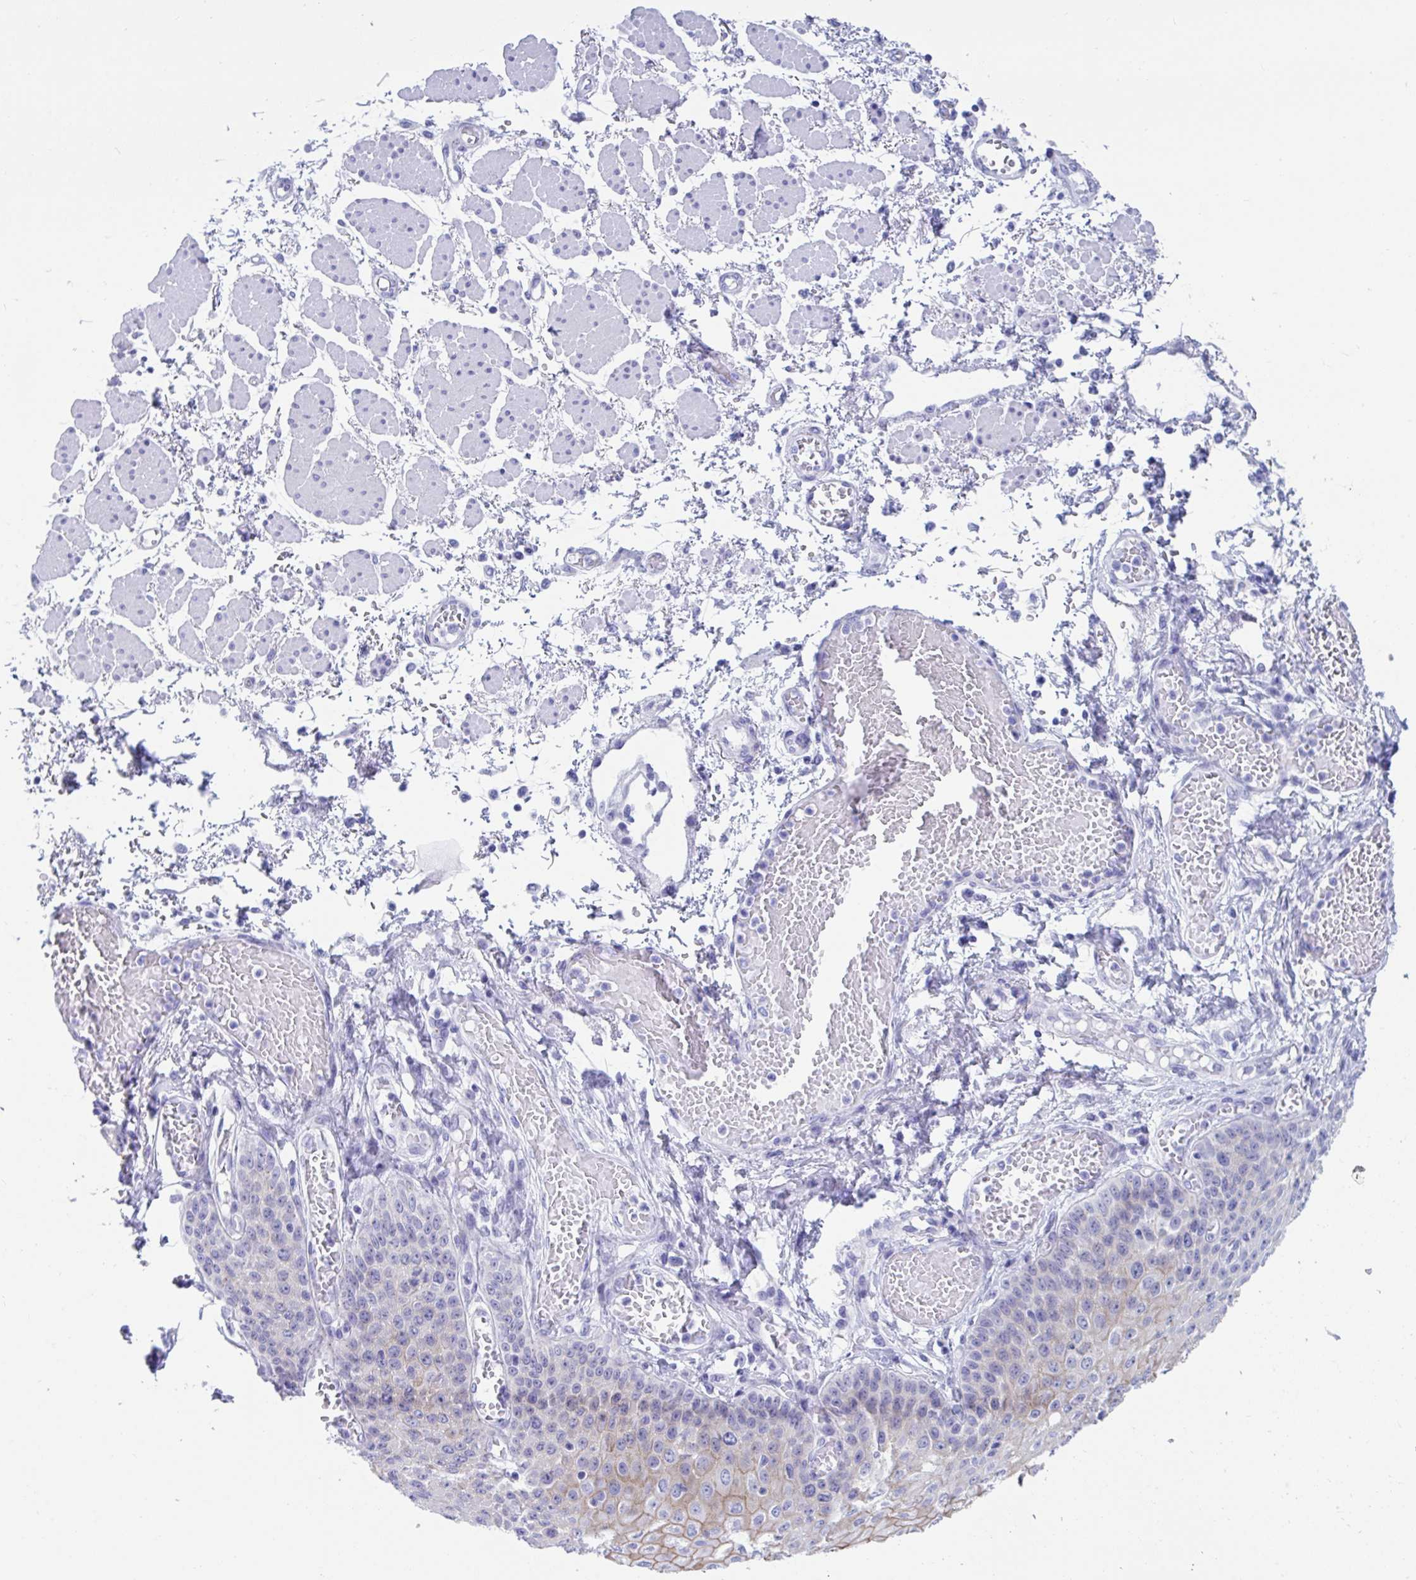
{"staining": {"intensity": "moderate", "quantity": "<25%", "location": "cytoplasmic/membranous,nuclear"}, "tissue": "esophagus", "cell_type": "Squamous epithelial cells", "image_type": "normal", "snomed": [{"axis": "morphology", "description": "Normal tissue, NOS"}, {"axis": "morphology", "description": "Adenocarcinoma, NOS"}, {"axis": "topography", "description": "Esophagus"}], "caption": "This micrograph displays benign esophagus stained with immunohistochemistry to label a protein in brown. The cytoplasmic/membranous,nuclear of squamous epithelial cells show moderate positivity for the protein. Nuclei are counter-stained blue.", "gene": "TTC30A", "patient": {"sex": "male", "age": 81}}